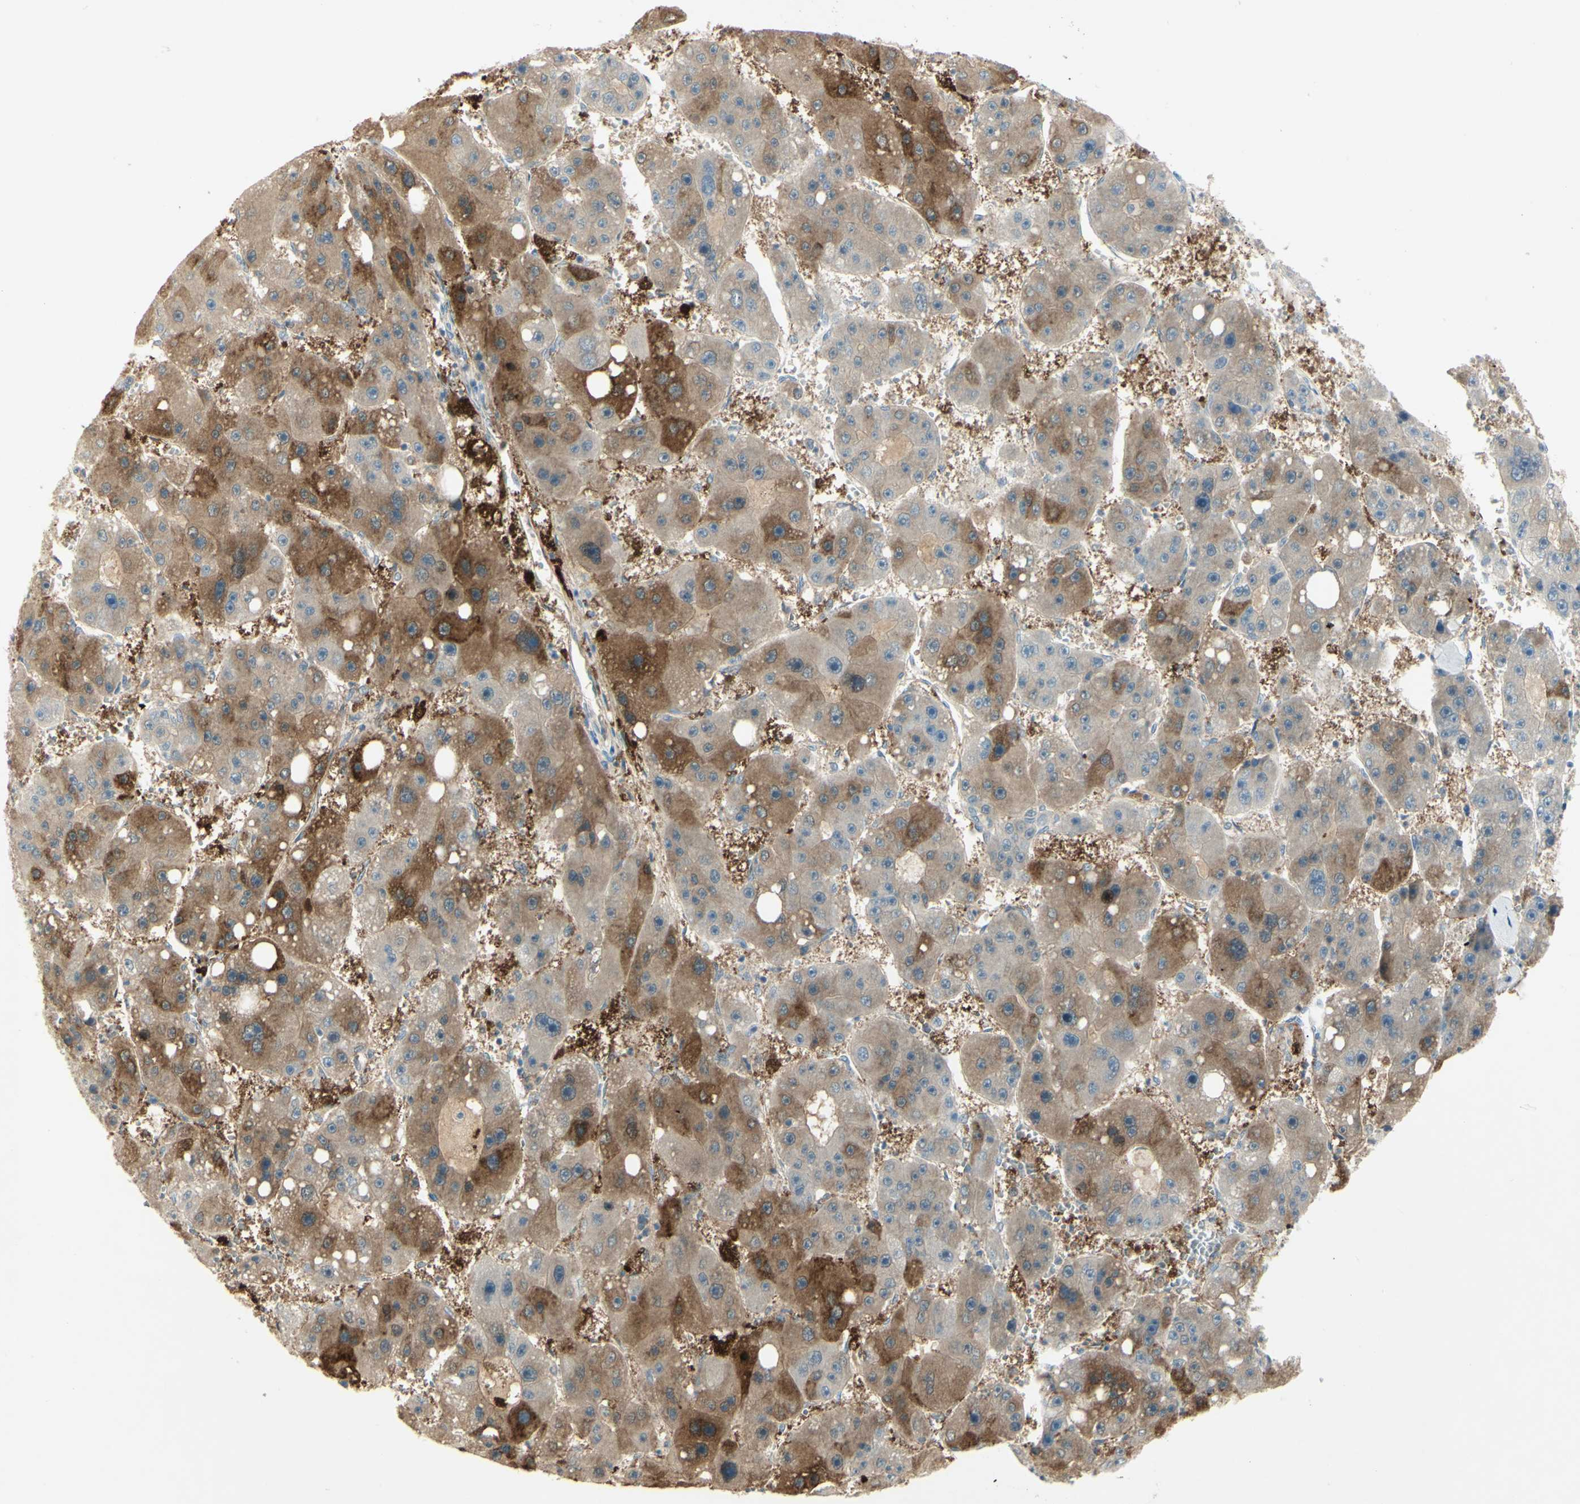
{"staining": {"intensity": "moderate", "quantity": ">75%", "location": "cytoplasmic/membranous"}, "tissue": "liver cancer", "cell_type": "Tumor cells", "image_type": "cancer", "snomed": [{"axis": "morphology", "description": "Carcinoma, Hepatocellular, NOS"}, {"axis": "topography", "description": "Liver"}], "caption": "Moderate cytoplasmic/membranous staining for a protein is seen in approximately >75% of tumor cells of liver cancer using IHC.", "gene": "C1orf159", "patient": {"sex": "female", "age": 61}}